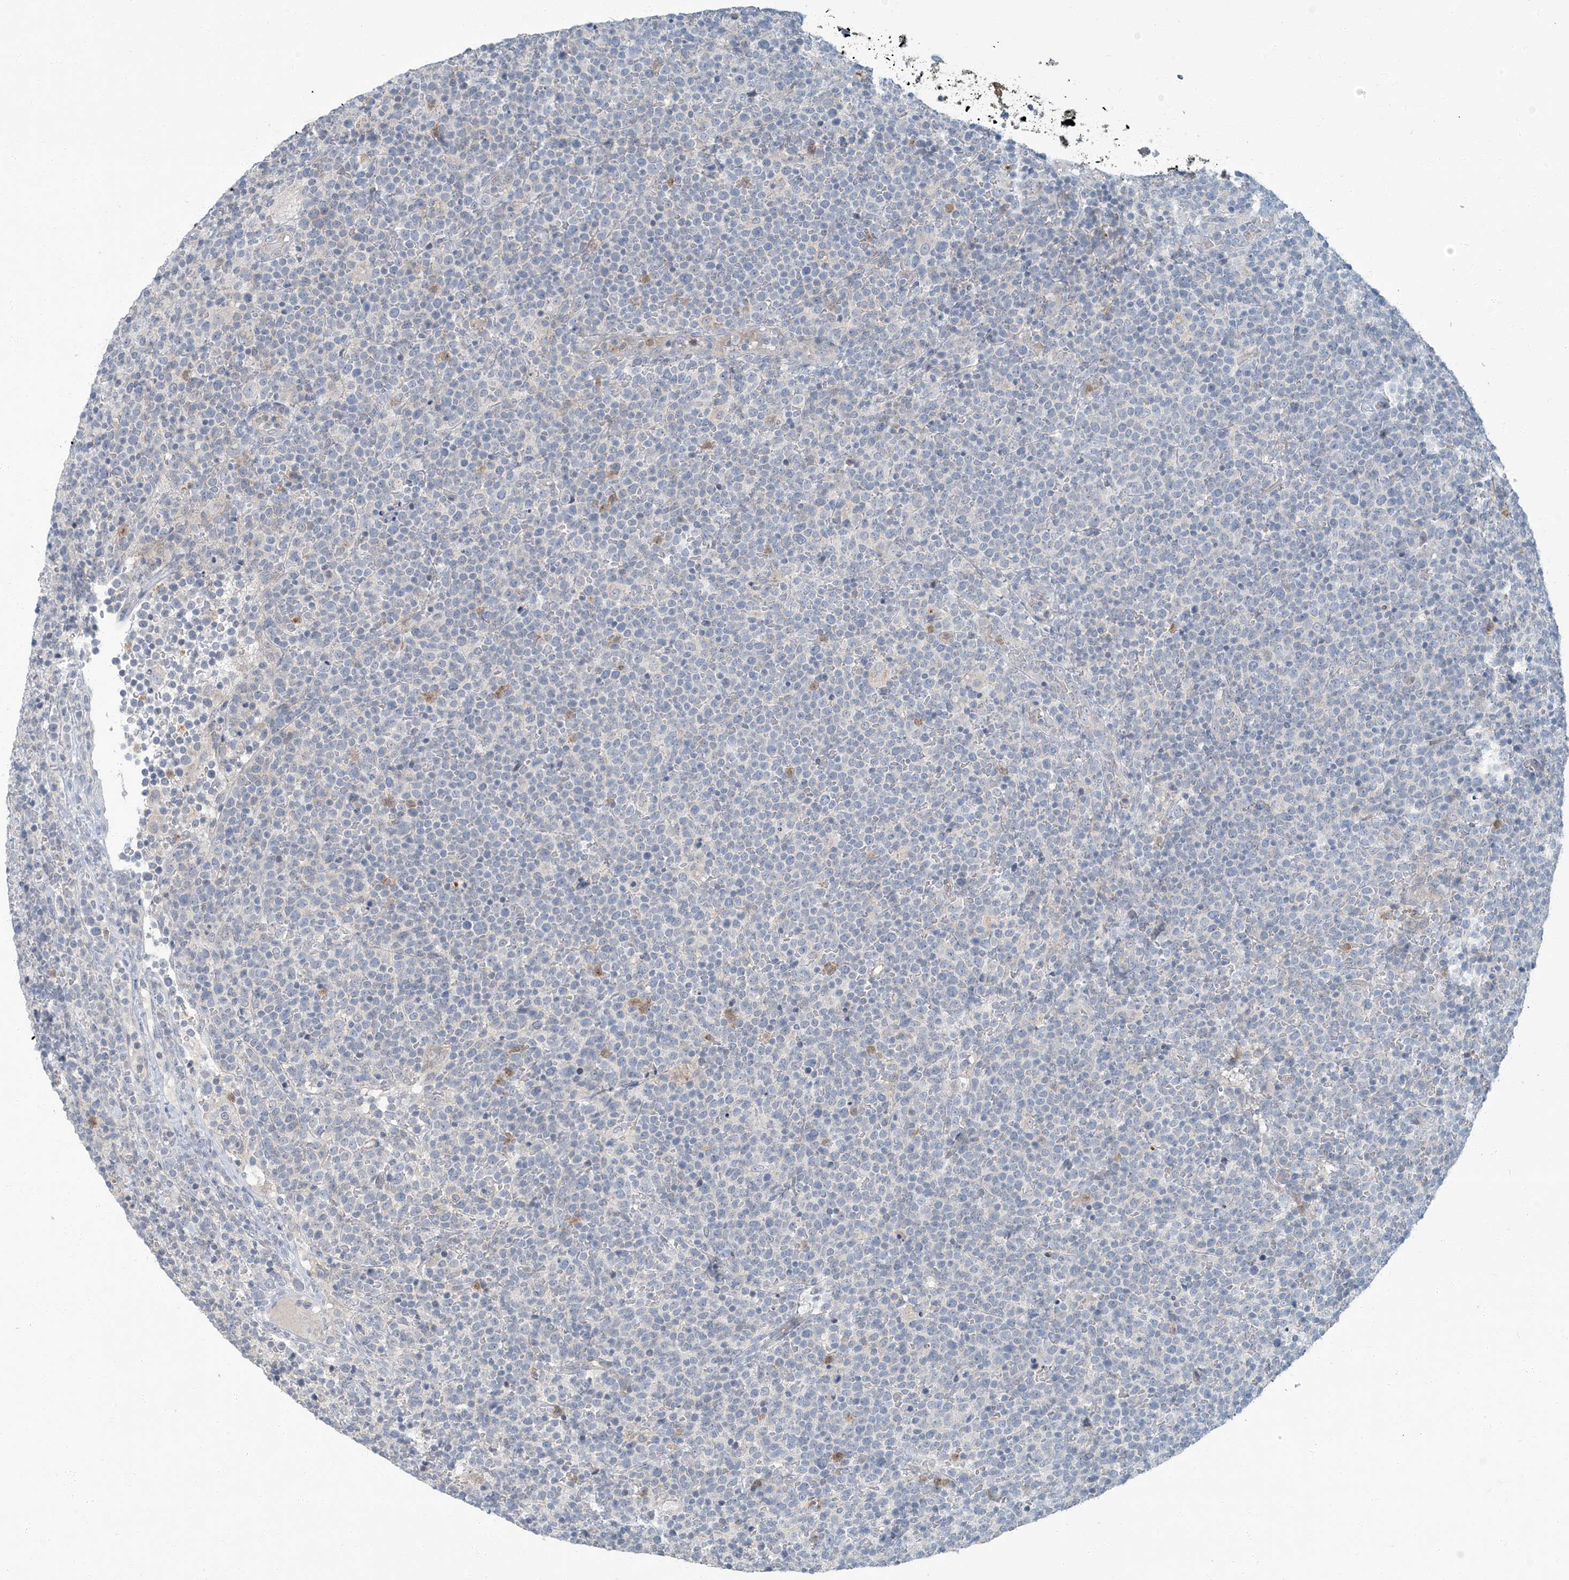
{"staining": {"intensity": "negative", "quantity": "none", "location": "none"}, "tissue": "lymphoma", "cell_type": "Tumor cells", "image_type": "cancer", "snomed": [{"axis": "morphology", "description": "Malignant lymphoma, non-Hodgkin's type, High grade"}, {"axis": "topography", "description": "Lymph node"}], "caption": "Immunohistochemistry (IHC) histopathology image of malignant lymphoma, non-Hodgkin's type (high-grade) stained for a protein (brown), which displays no staining in tumor cells.", "gene": "EPHA4", "patient": {"sex": "male", "age": 61}}